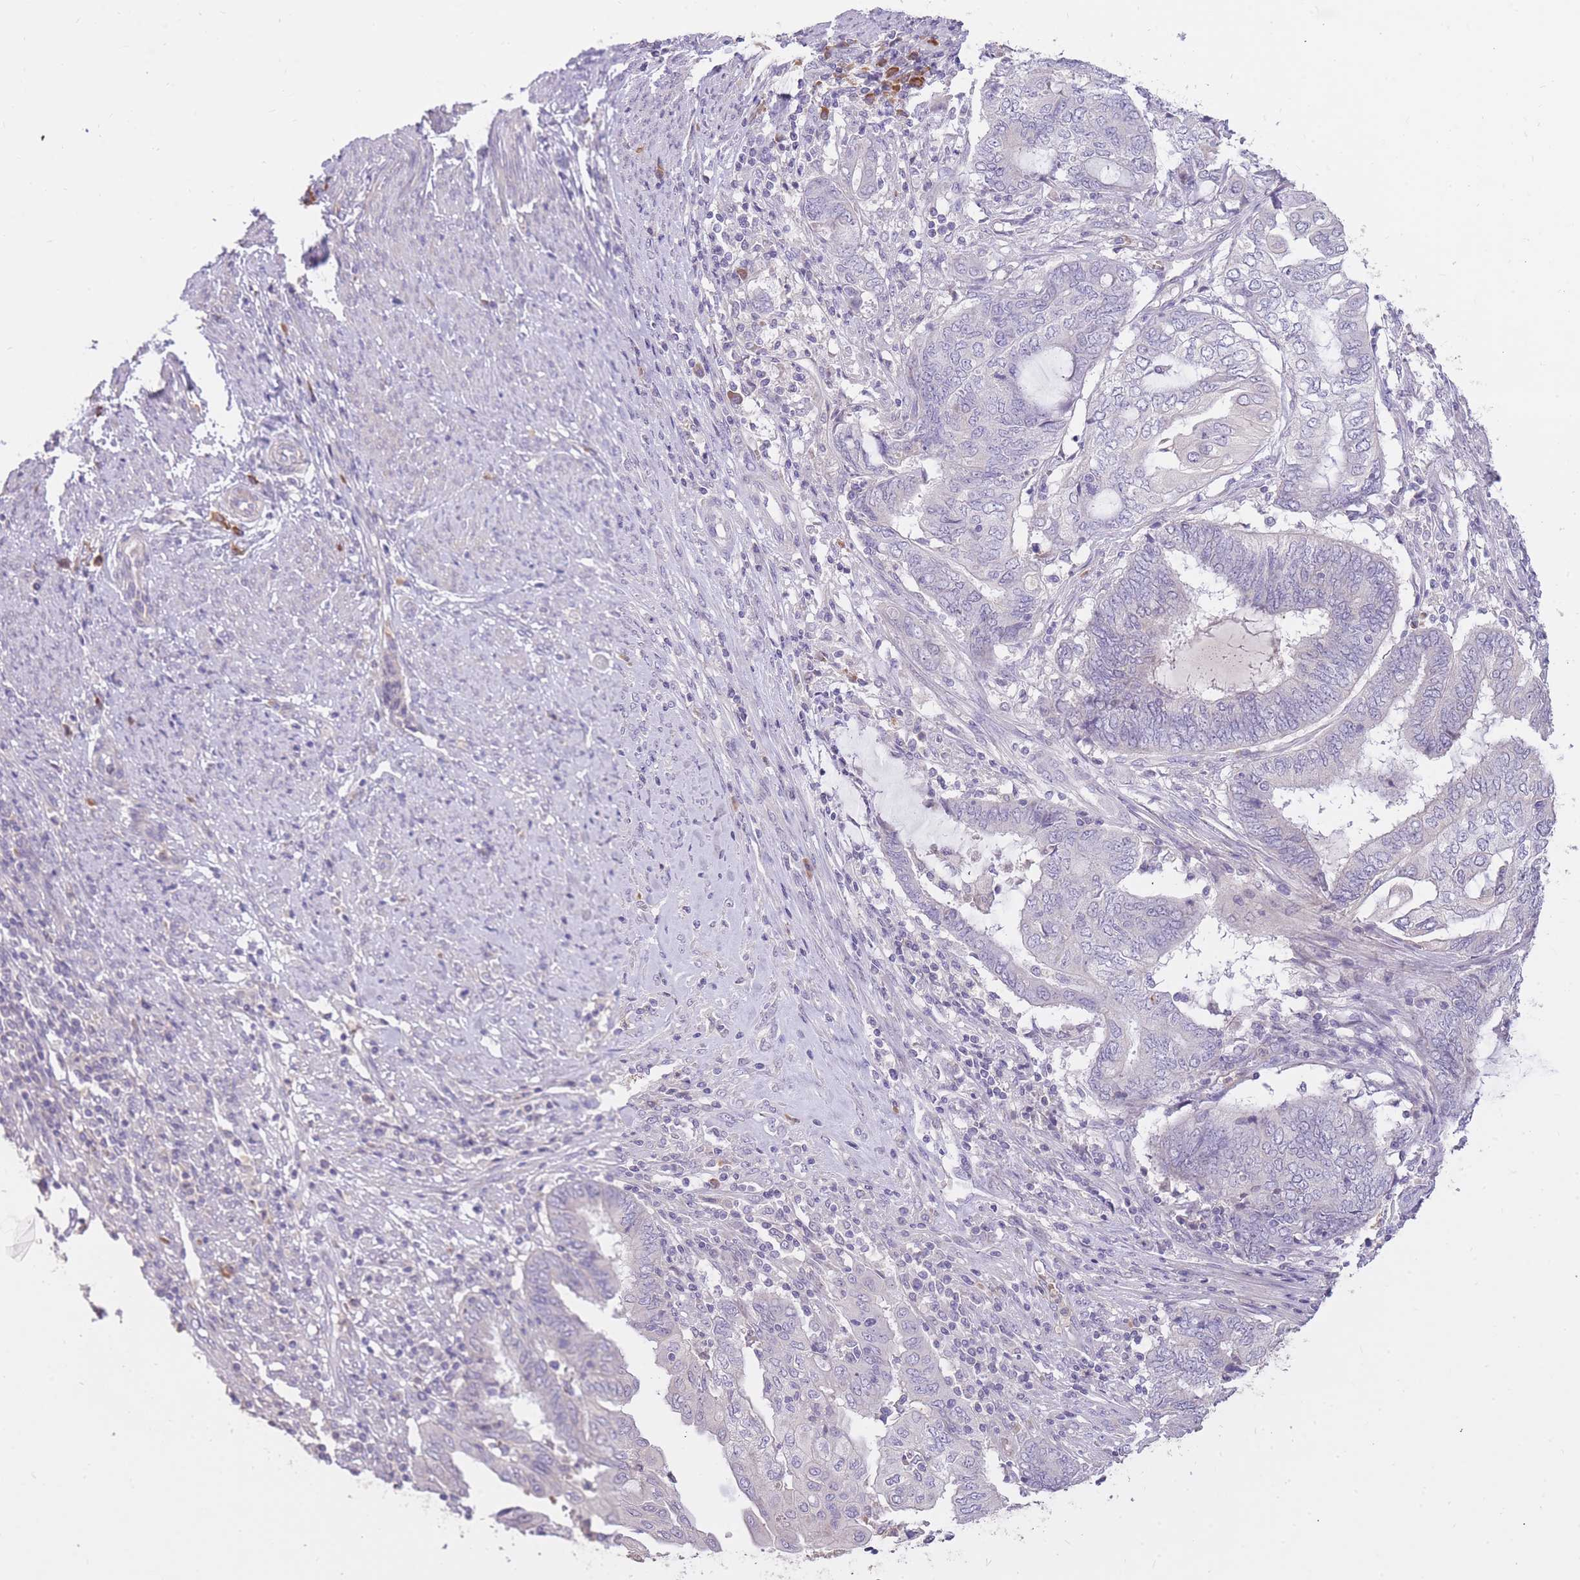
{"staining": {"intensity": "negative", "quantity": "none", "location": "none"}, "tissue": "endometrial cancer", "cell_type": "Tumor cells", "image_type": "cancer", "snomed": [{"axis": "morphology", "description": "Adenocarcinoma, NOS"}, {"axis": "topography", "description": "Uterus"}, {"axis": "topography", "description": "Endometrium"}], "caption": "Micrograph shows no significant protein expression in tumor cells of adenocarcinoma (endometrial).", "gene": "FRG2C", "patient": {"sex": "female", "age": 70}}